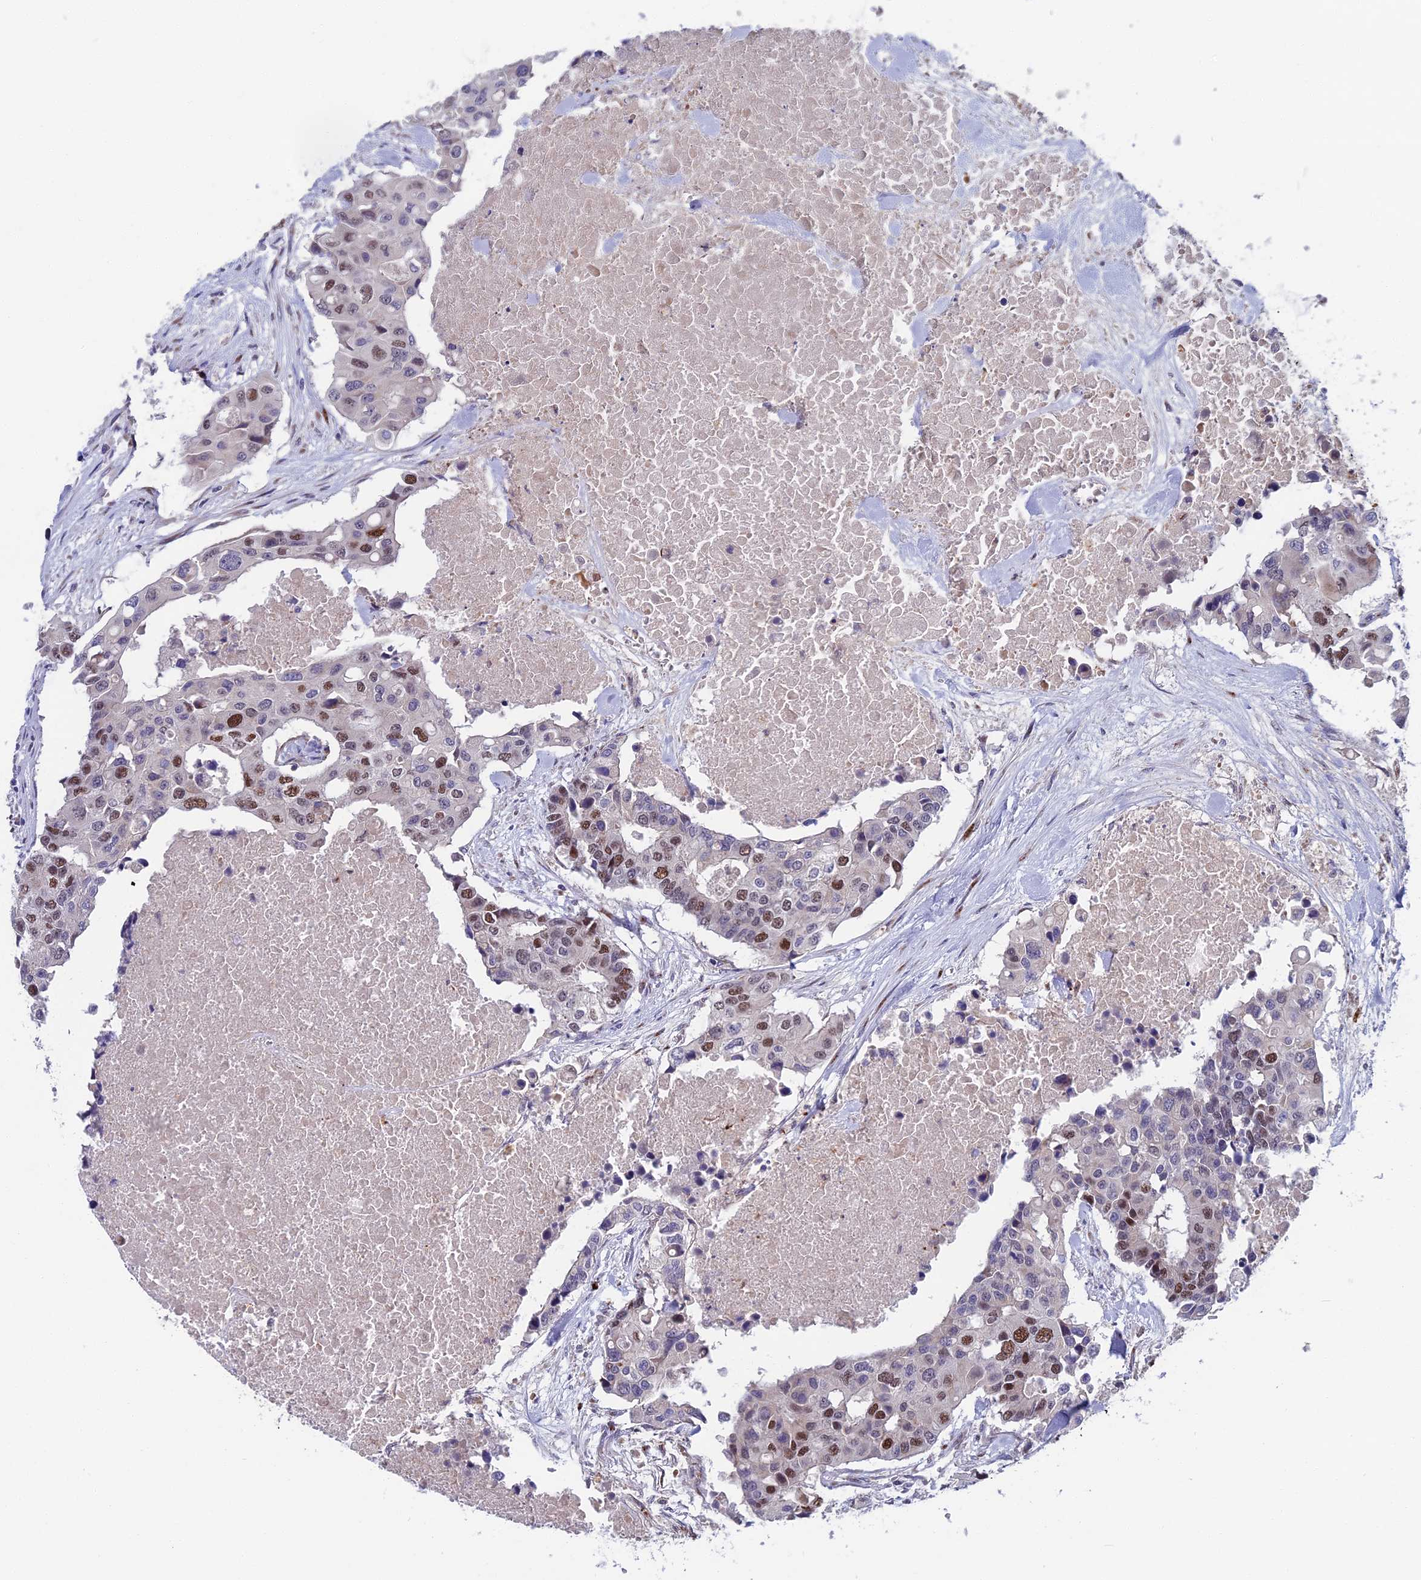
{"staining": {"intensity": "moderate", "quantity": "25%-75%", "location": "nuclear"}, "tissue": "colorectal cancer", "cell_type": "Tumor cells", "image_type": "cancer", "snomed": [{"axis": "morphology", "description": "Adenocarcinoma, NOS"}, {"axis": "topography", "description": "Colon"}], "caption": "IHC (DAB (3,3'-diaminobenzidine)) staining of colorectal cancer exhibits moderate nuclear protein positivity in approximately 25%-75% of tumor cells.", "gene": "LIG1", "patient": {"sex": "male", "age": 77}}